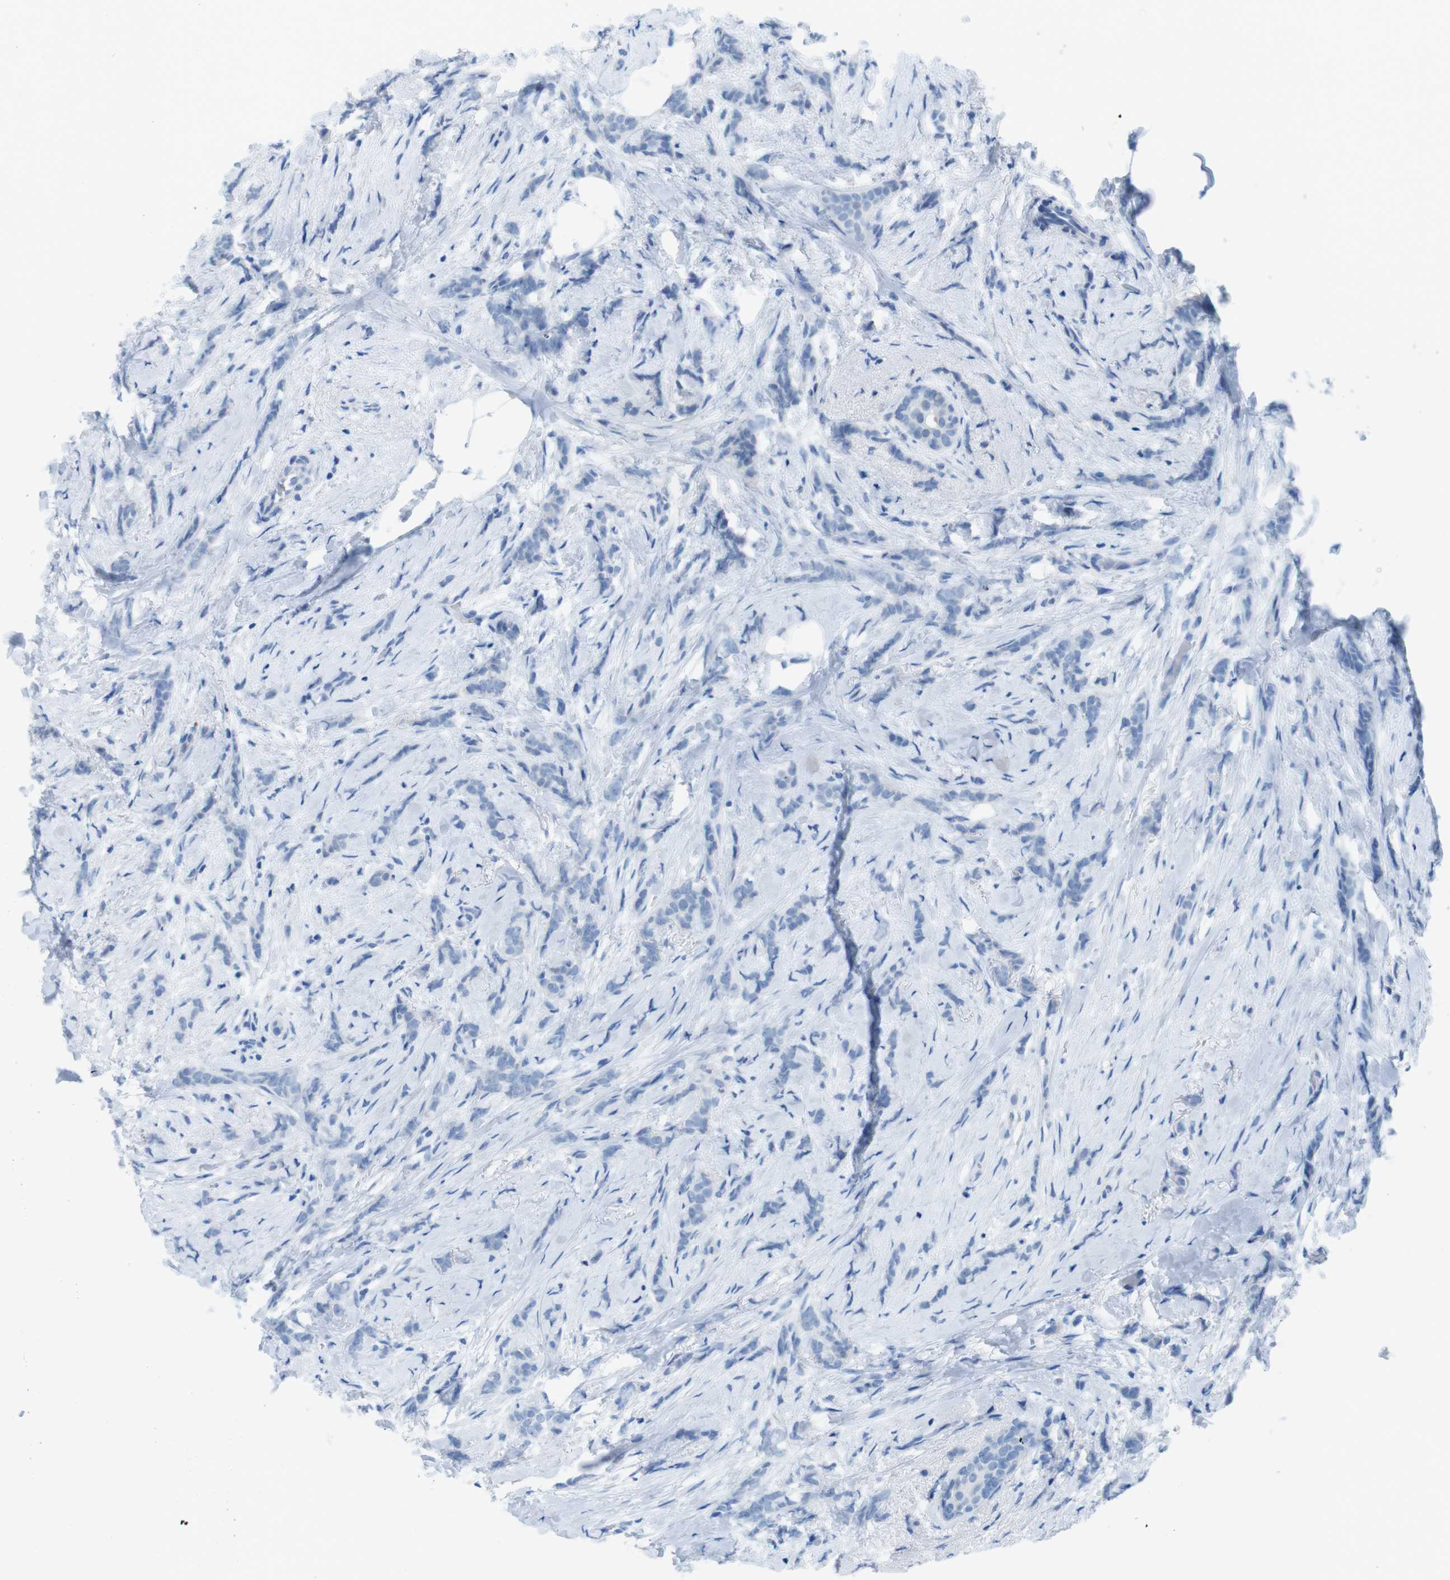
{"staining": {"intensity": "negative", "quantity": "none", "location": "none"}, "tissue": "breast cancer", "cell_type": "Tumor cells", "image_type": "cancer", "snomed": [{"axis": "morphology", "description": "Lobular carcinoma, in situ"}, {"axis": "morphology", "description": "Lobular carcinoma"}, {"axis": "topography", "description": "Breast"}], "caption": "This micrograph is of breast cancer stained with IHC to label a protein in brown with the nuclei are counter-stained blue. There is no positivity in tumor cells.", "gene": "GAP43", "patient": {"sex": "female", "age": 41}}